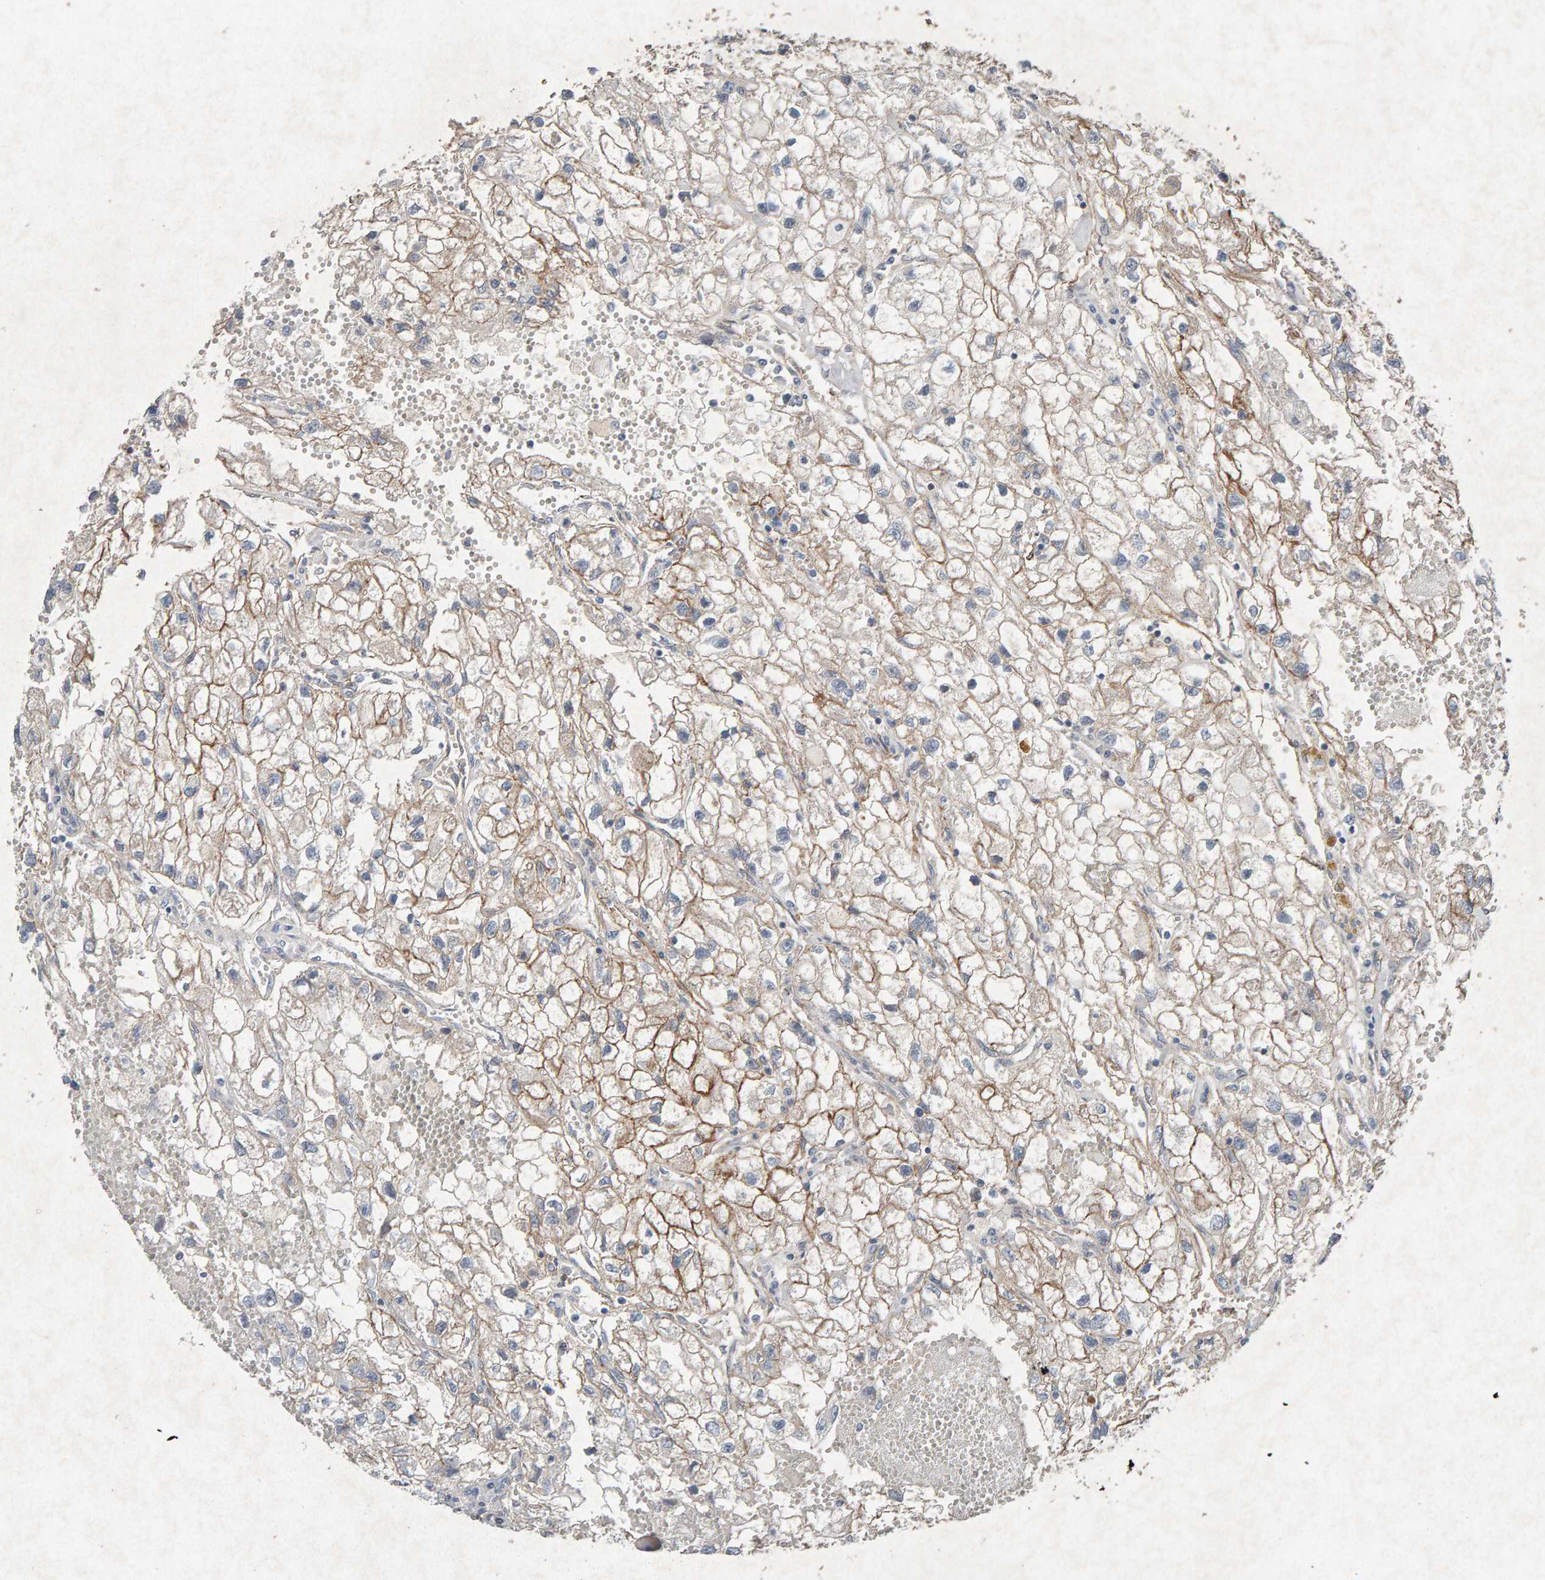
{"staining": {"intensity": "weak", "quantity": ">75%", "location": "cytoplasmic/membranous"}, "tissue": "renal cancer", "cell_type": "Tumor cells", "image_type": "cancer", "snomed": [{"axis": "morphology", "description": "Adenocarcinoma, NOS"}, {"axis": "topography", "description": "Kidney"}], "caption": "Weak cytoplasmic/membranous positivity is present in approximately >75% of tumor cells in adenocarcinoma (renal). (IHC, brightfield microscopy, high magnification).", "gene": "PTPRM", "patient": {"sex": "female", "age": 70}}